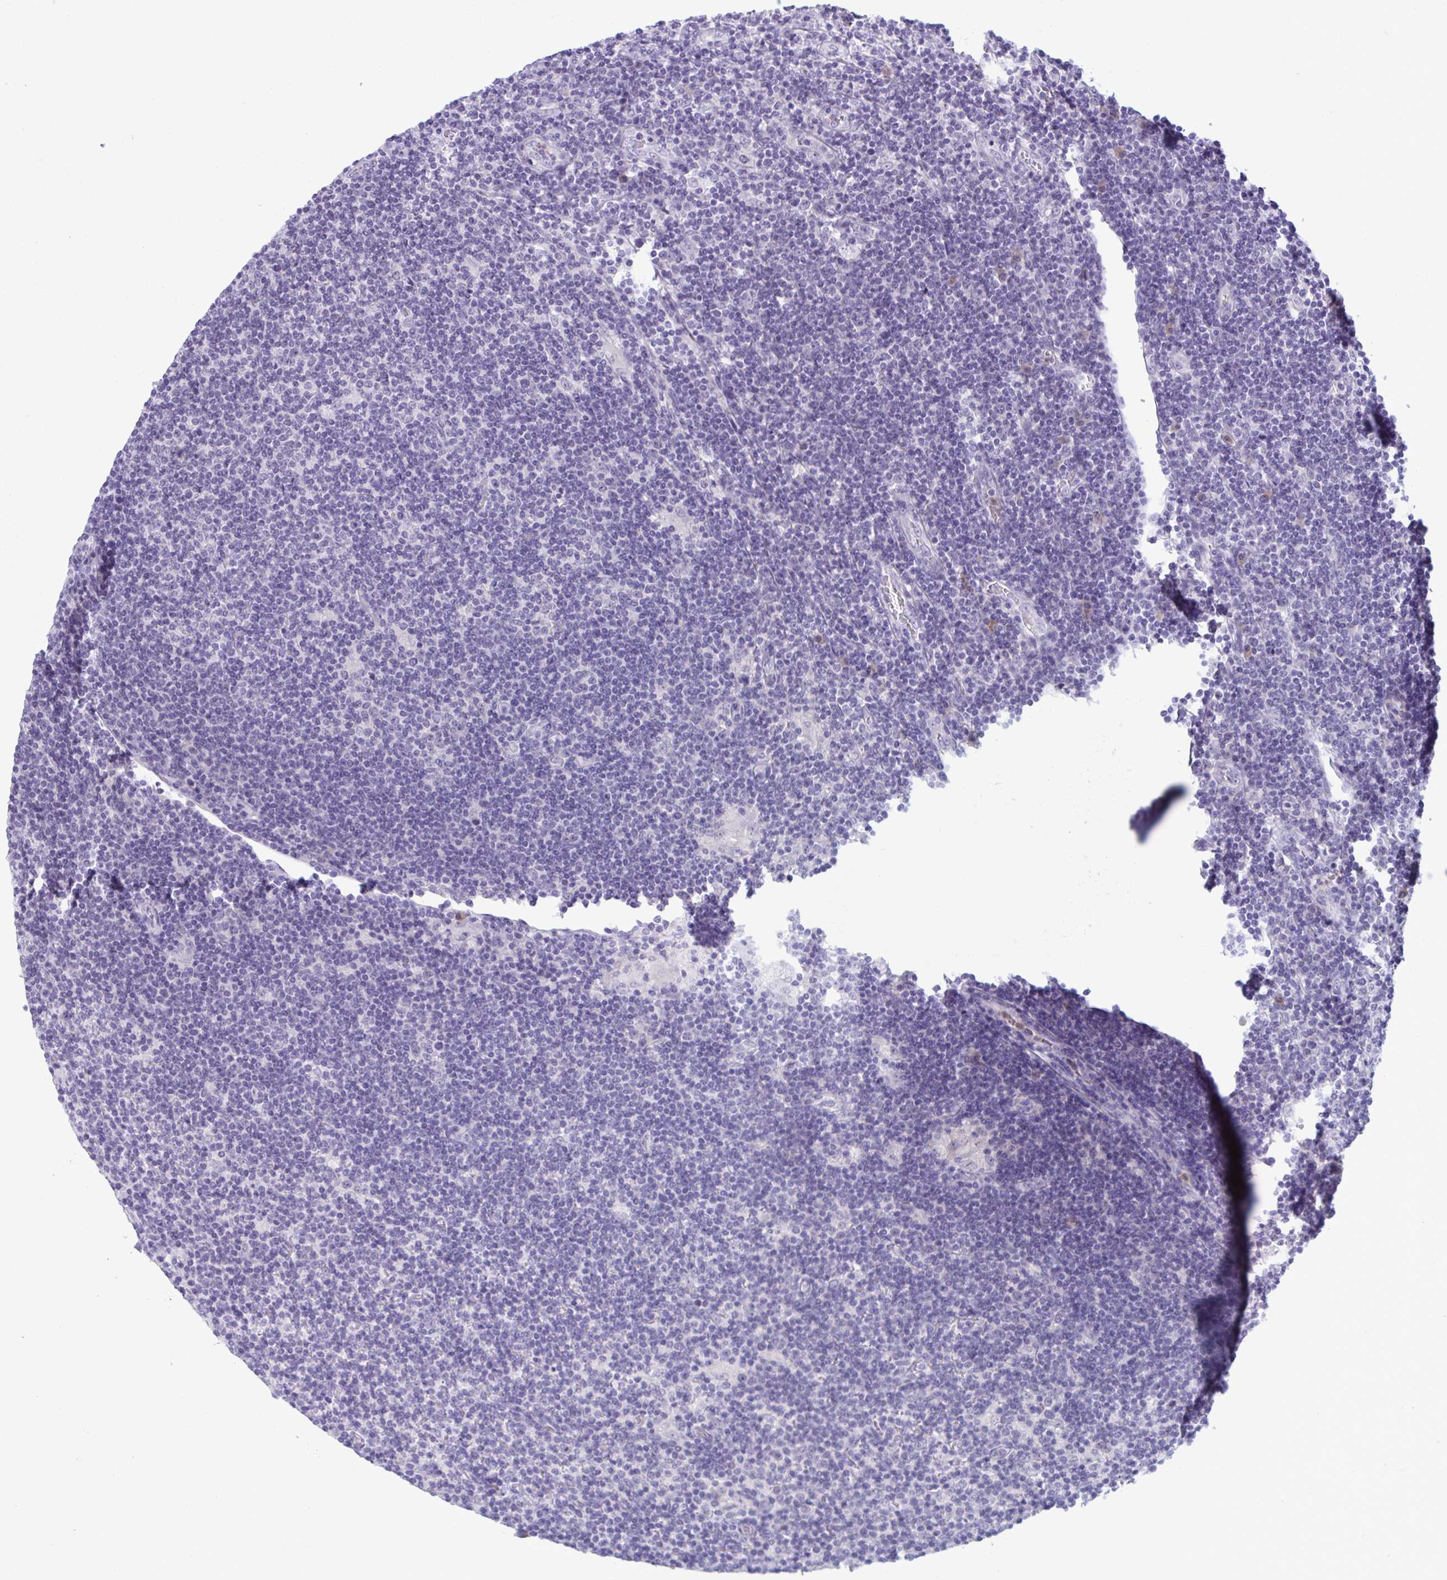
{"staining": {"intensity": "negative", "quantity": "none", "location": "none"}, "tissue": "lymphoma", "cell_type": "Tumor cells", "image_type": "cancer", "snomed": [{"axis": "morphology", "description": "Hodgkin's disease, NOS"}, {"axis": "topography", "description": "Lymph node"}], "caption": "Tumor cells are negative for brown protein staining in Hodgkin's disease. The staining is performed using DAB brown chromogen with nuclei counter-stained in using hematoxylin.", "gene": "WNT9B", "patient": {"sex": "male", "age": 40}}